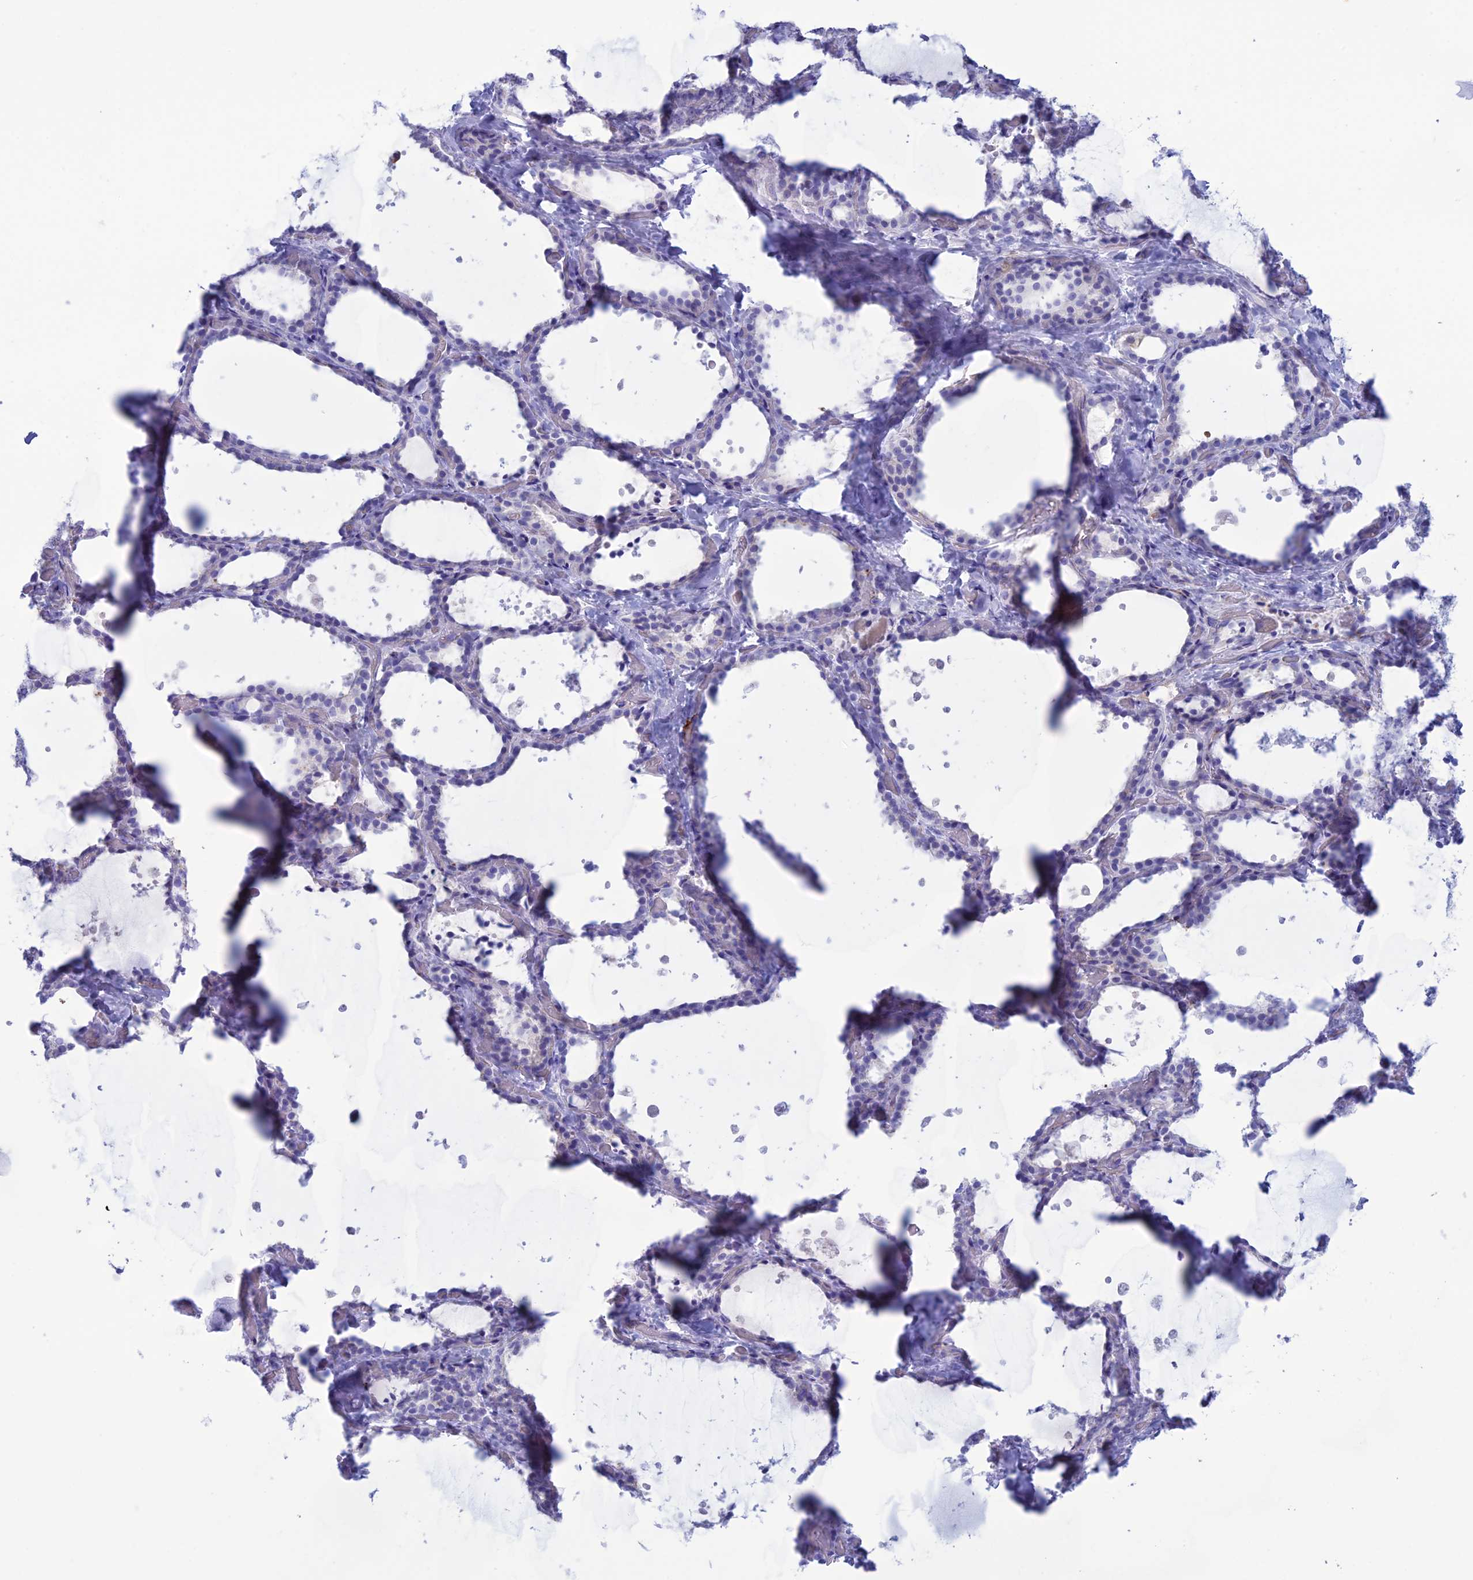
{"staining": {"intensity": "negative", "quantity": "none", "location": "none"}, "tissue": "thyroid gland", "cell_type": "Glandular cells", "image_type": "normal", "snomed": [{"axis": "morphology", "description": "Normal tissue, NOS"}, {"axis": "topography", "description": "Thyroid gland"}], "caption": "The photomicrograph reveals no staining of glandular cells in benign thyroid gland.", "gene": "CDC42EP5", "patient": {"sex": "female", "age": 44}}